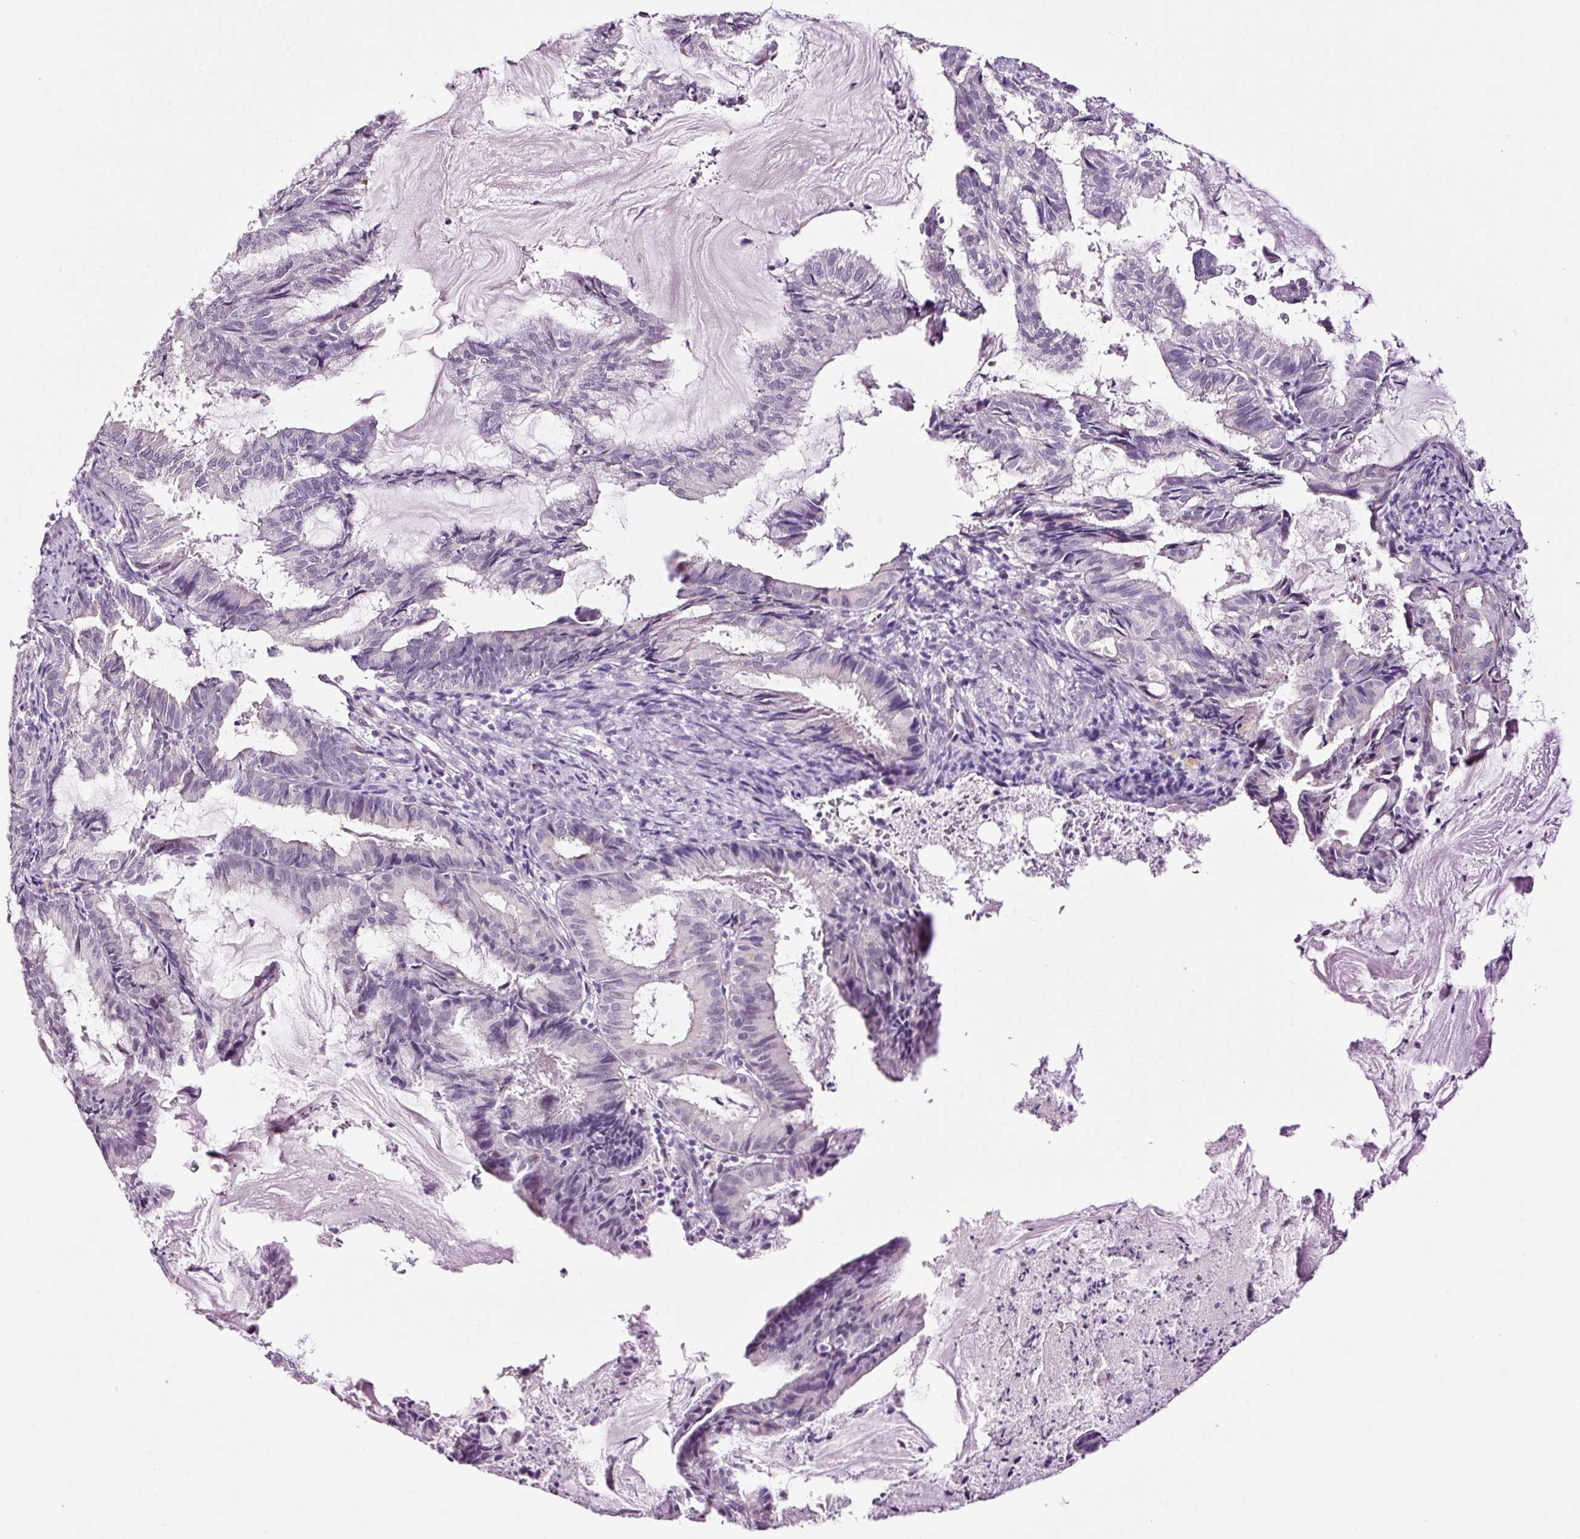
{"staining": {"intensity": "negative", "quantity": "none", "location": "none"}, "tissue": "endometrial cancer", "cell_type": "Tumor cells", "image_type": "cancer", "snomed": [{"axis": "morphology", "description": "Adenocarcinoma, NOS"}, {"axis": "topography", "description": "Endometrium"}], "caption": "Tumor cells show no significant staining in endometrial cancer (adenocarcinoma).", "gene": "RTF2", "patient": {"sex": "female", "age": 86}}